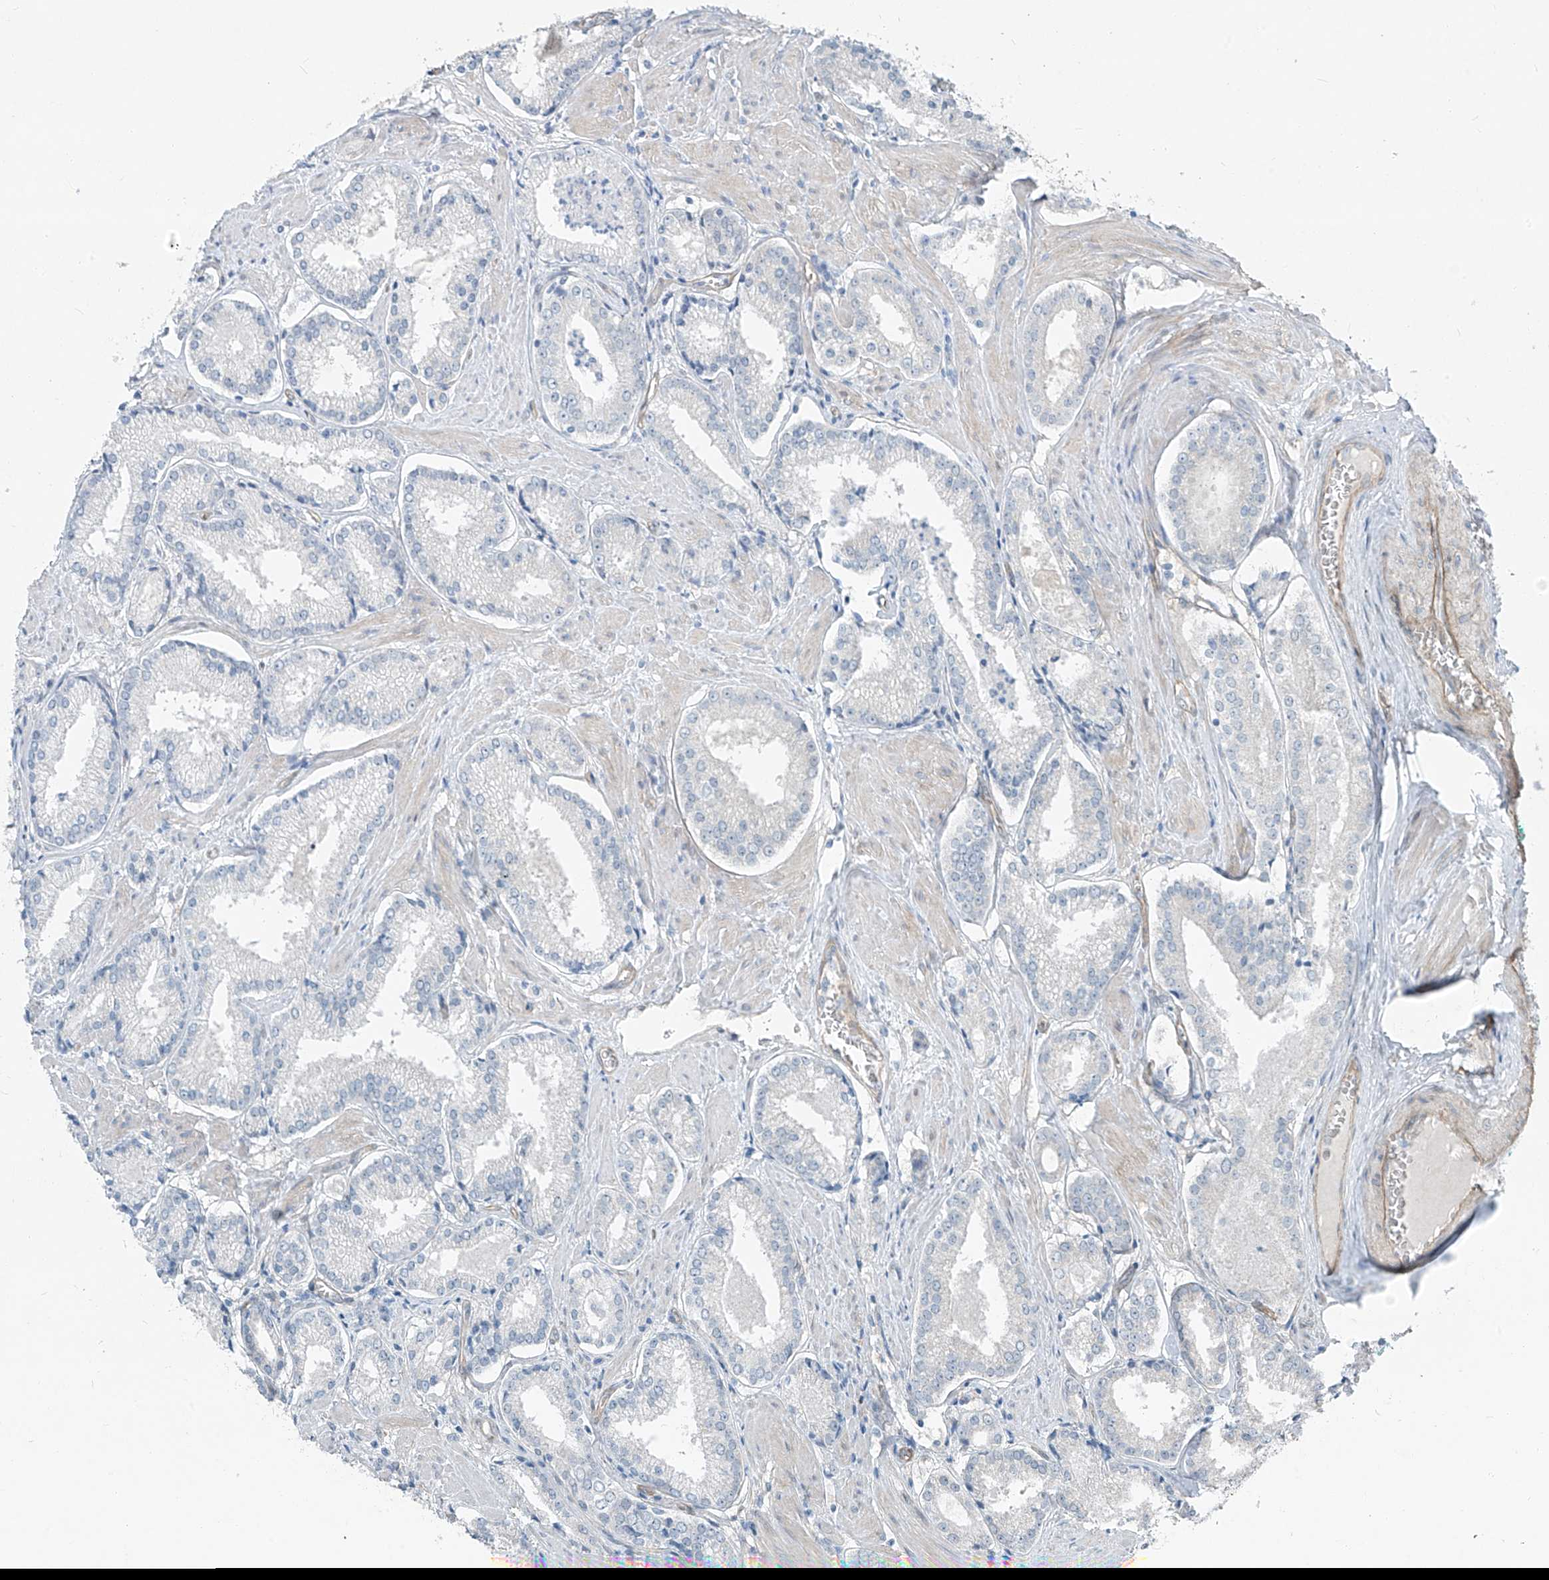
{"staining": {"intensity": "negative", "quantity": "none", "location": "none"}, "tissue": "prostate cancer", "cell_type": "Tumor cells", "image_type": "cancer", "snomed": [{"axis": "morphology", "description": "Adenocarcinoma, Low grade"}, {"axis": "topography", "description": "Prostate"}], "caption": "A photomicrograph of prostate adenocarcinoma (low-grade) stained for a protein shows no brown staining in tumor cells. (DAB (3,3'-diaminobenzidine) immunohistochemistry visualized using brightfield microscopy, high magnification).", "gene": "TNS2", "patient": {"sex": "male", "age": 54}}